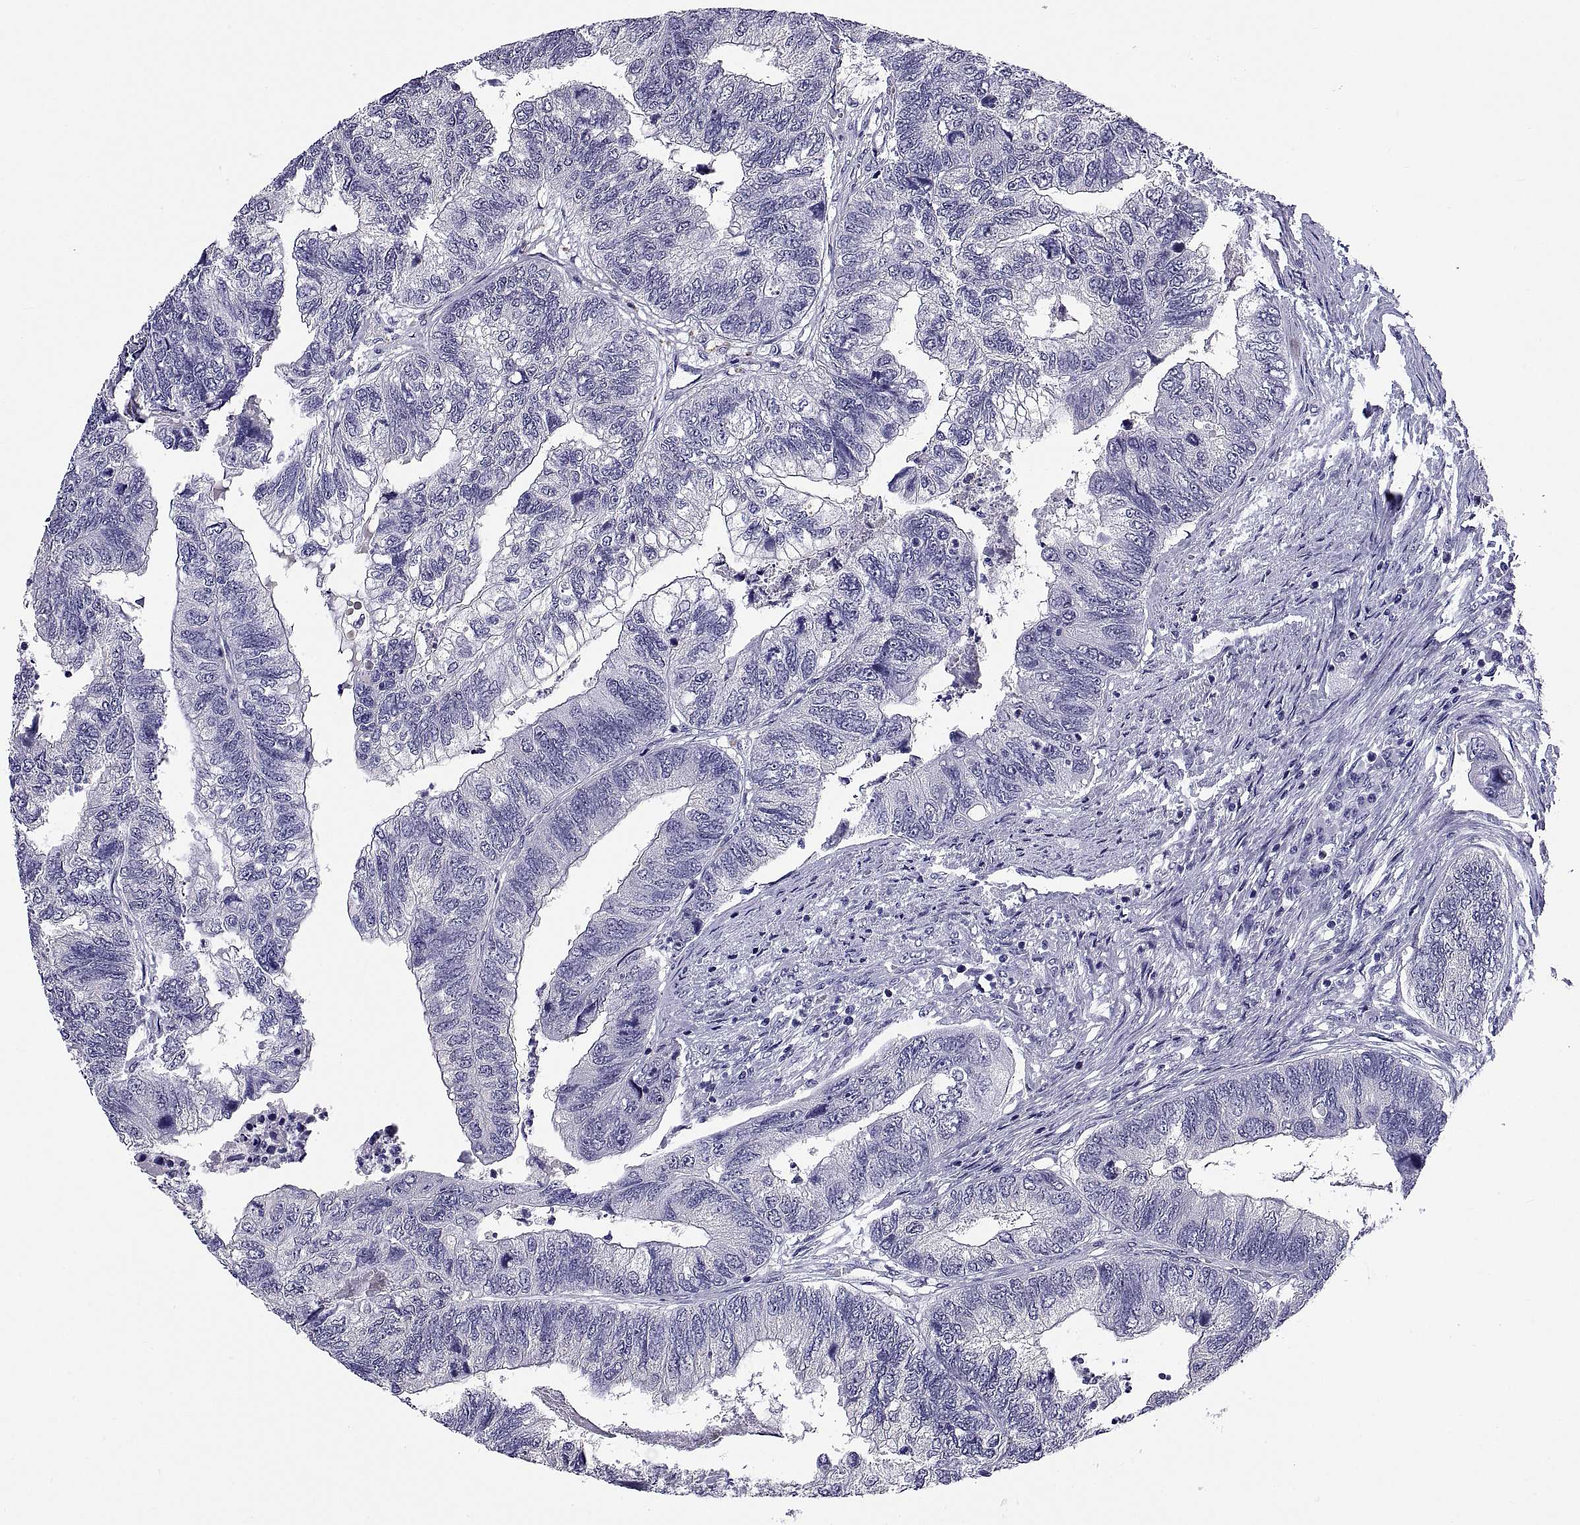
{"staining": {"intensity": "negative", "quantity": "none", "location": "none"}, "tissue": "colorectal cancer", "cell_type": "Tumor cells", "image_type": "cancer", "snomed": [{"axis": "morphology", "description": "Adenocarcinoma, NOS"}, {"axis": "topography", "description": "Colon"}], "caption": "Immunohistochemical staining of human adenocarcinoma (colorectal) shows no significant positivity in tumor cells.", "gene": "TGFBR3L", "patient": {"sex": "female", "age": 67}}